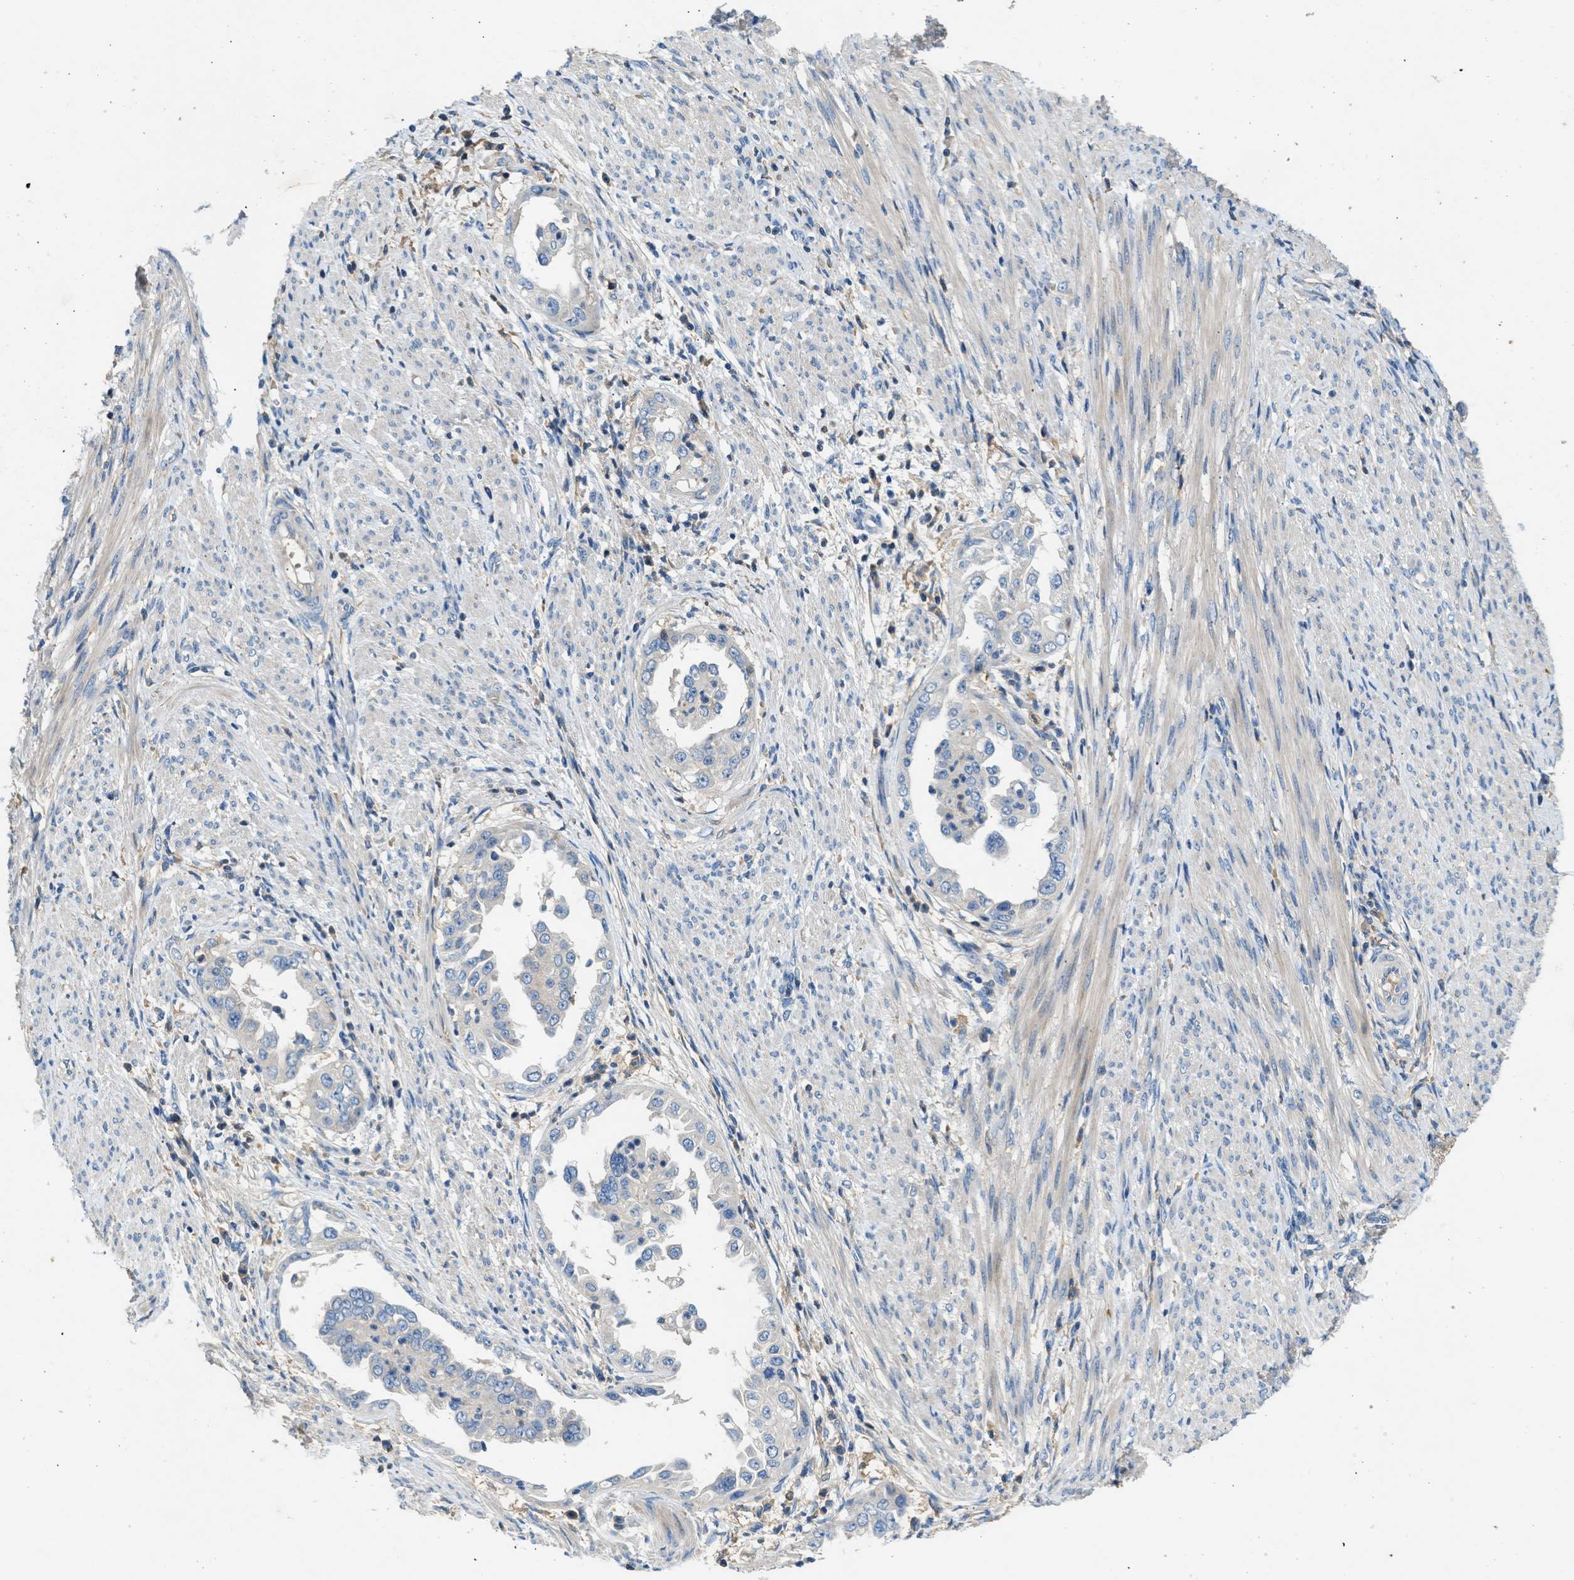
{"staining": {"intensity": "negative", "quantity": "none", "location": "none"}, "tissue": "endometrial cancer", "cell_type": "Tumor cells", "image_type": "cancer", "snomed": [{"axis": "morphology", "description": "Adenocarcinoma, NOS"}, {"axis": "topography", "description": "Endometrium"}], "caption": "Immunohistochemistry (IHC) photomicrograph of neoplastic tissue: human endometrial adenocarcinoma stained with DAB (3,3'-diaminobenzidine) reveals no significant protein staining in tumor cells.", "gene": "RWDD2B", "patient": {"sex": "female", "age": 85}}